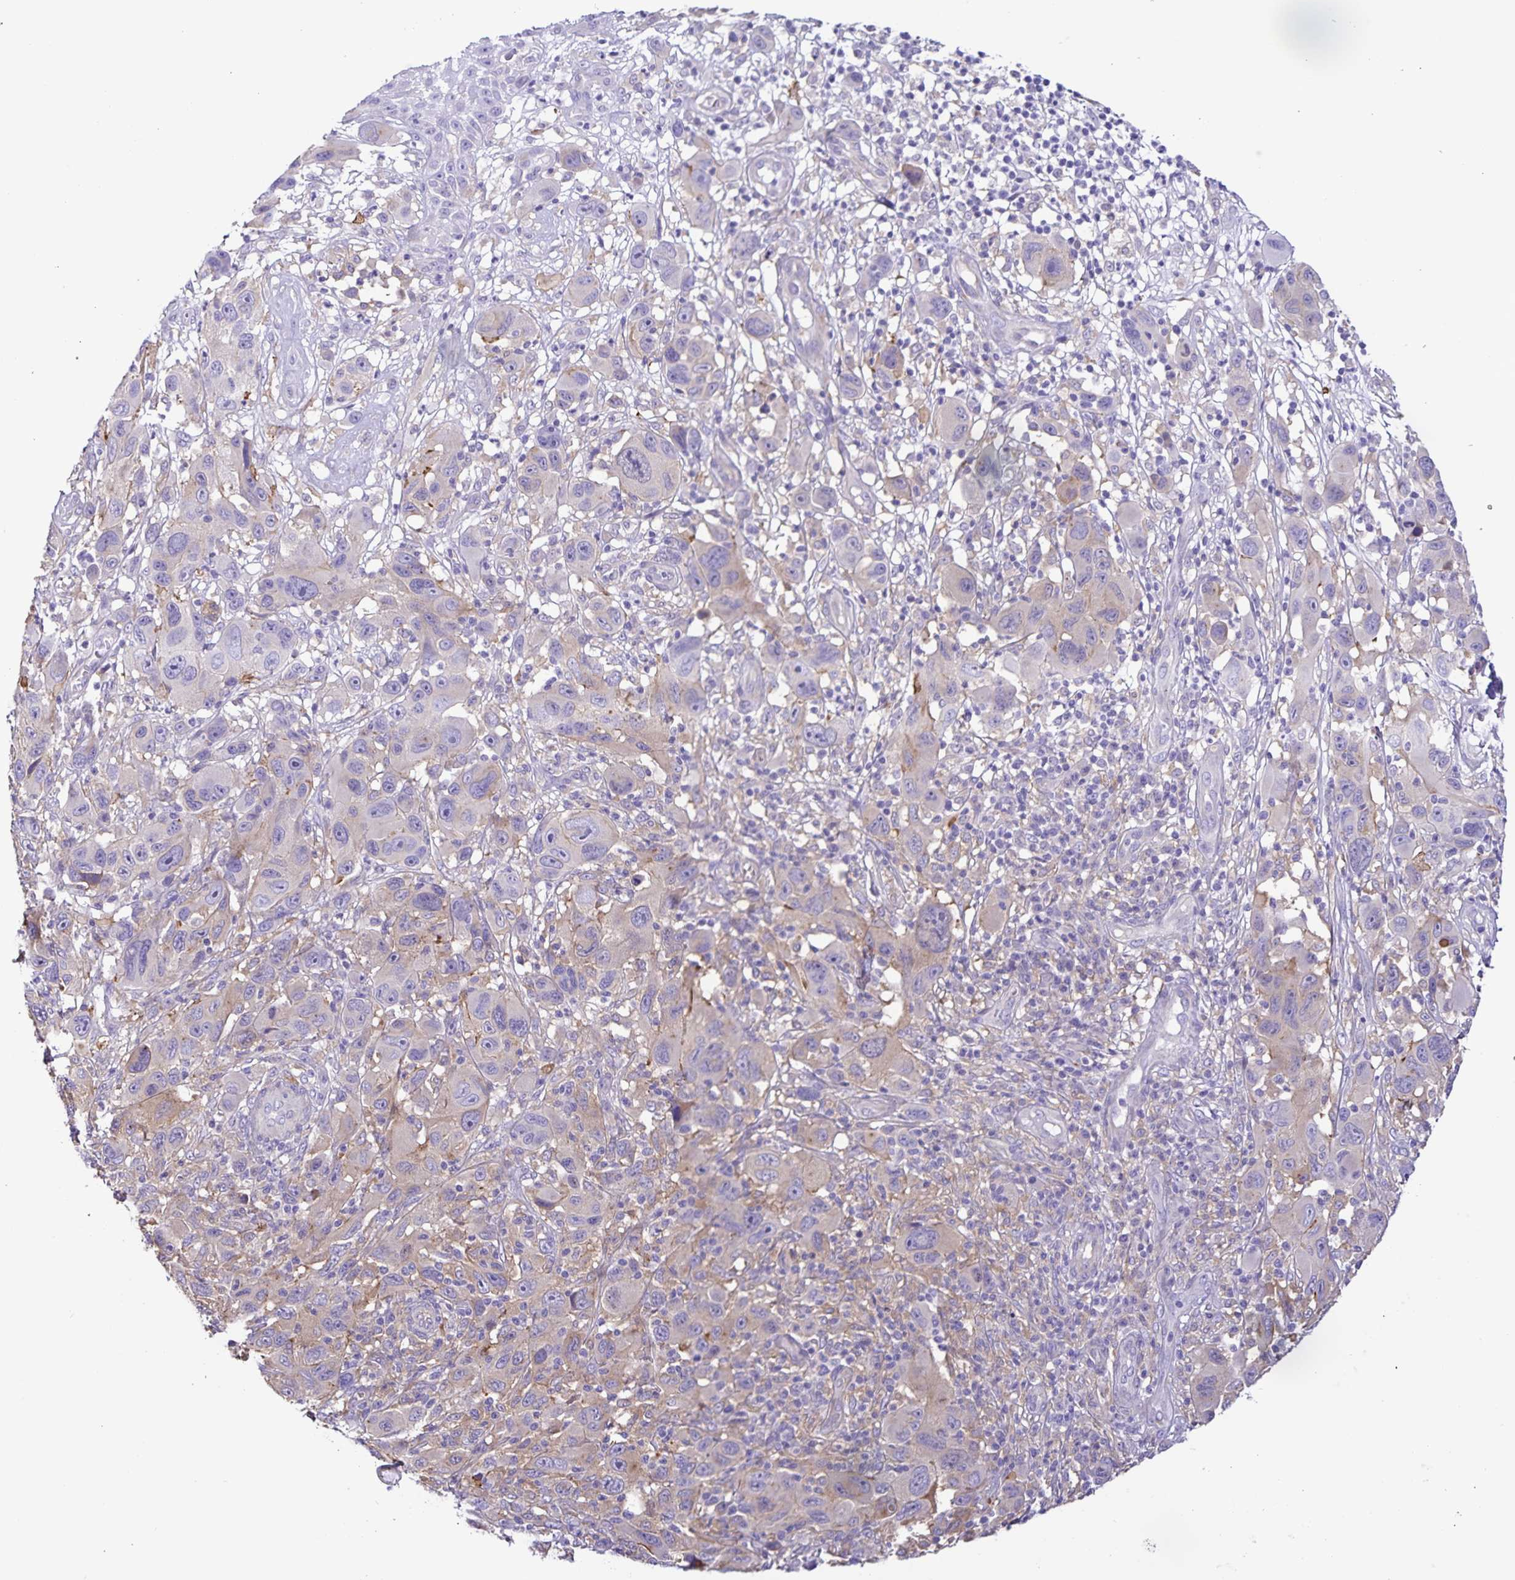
{"staining": {"intensity": "negative", "quantity": "none", "location": "none"}, "tissue": "melanoma", "cell_type": "Tumor cells", "image_type": "cancer", "snomed": [{"axis": "morphology", "description": "Malignant melanoma, NOS"}, {"axis": "topography", "description": "Skin"}], "caption": "This histopathology image is of malignant melanoma stained with immunohistochemistry (IHC) to label a protein in brown with the nuclei are counter-stained blue. There is no staining in tumor cells.", "gene": "BOLL", "patient": {"sex": "male", "age": 53}}